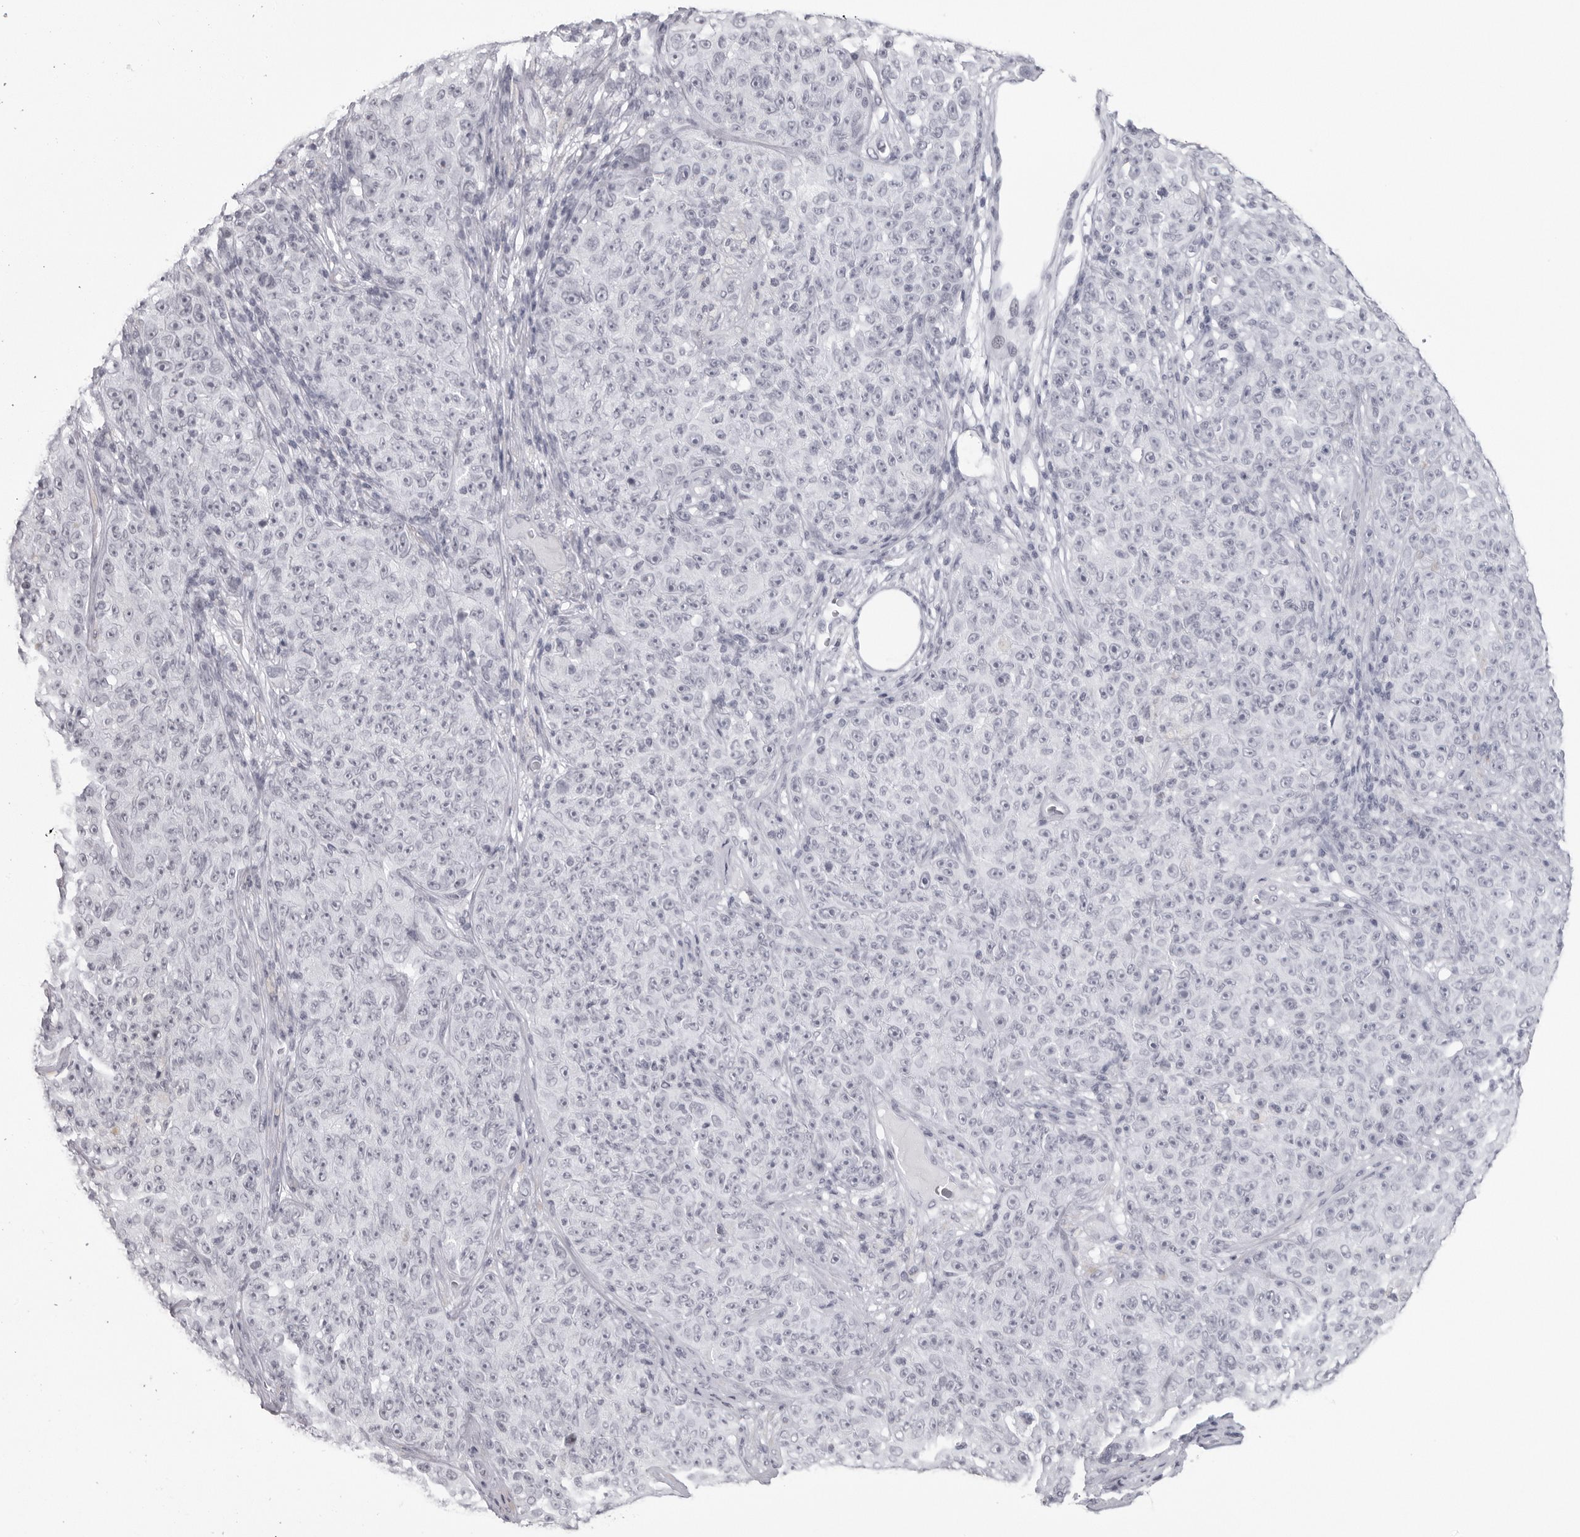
{"staining": {"intensity": "negative", "quantity": "none", "location": "none"}, "tissue": "melanoma", "cell_type": "Tumor cells", "image_type": "cancer", "snomed": [{"axis": "morphology", "description": "Malignant melanoma, NOS"}, {"axis": "topography", "description": "Skin"}], "caption": "Immunohistochemical staining of human malignant melanoma demonstrates no significant positivity in tumor cells.", "gene": "ESPN", "patient": {"sex": "female", "age": 82}}